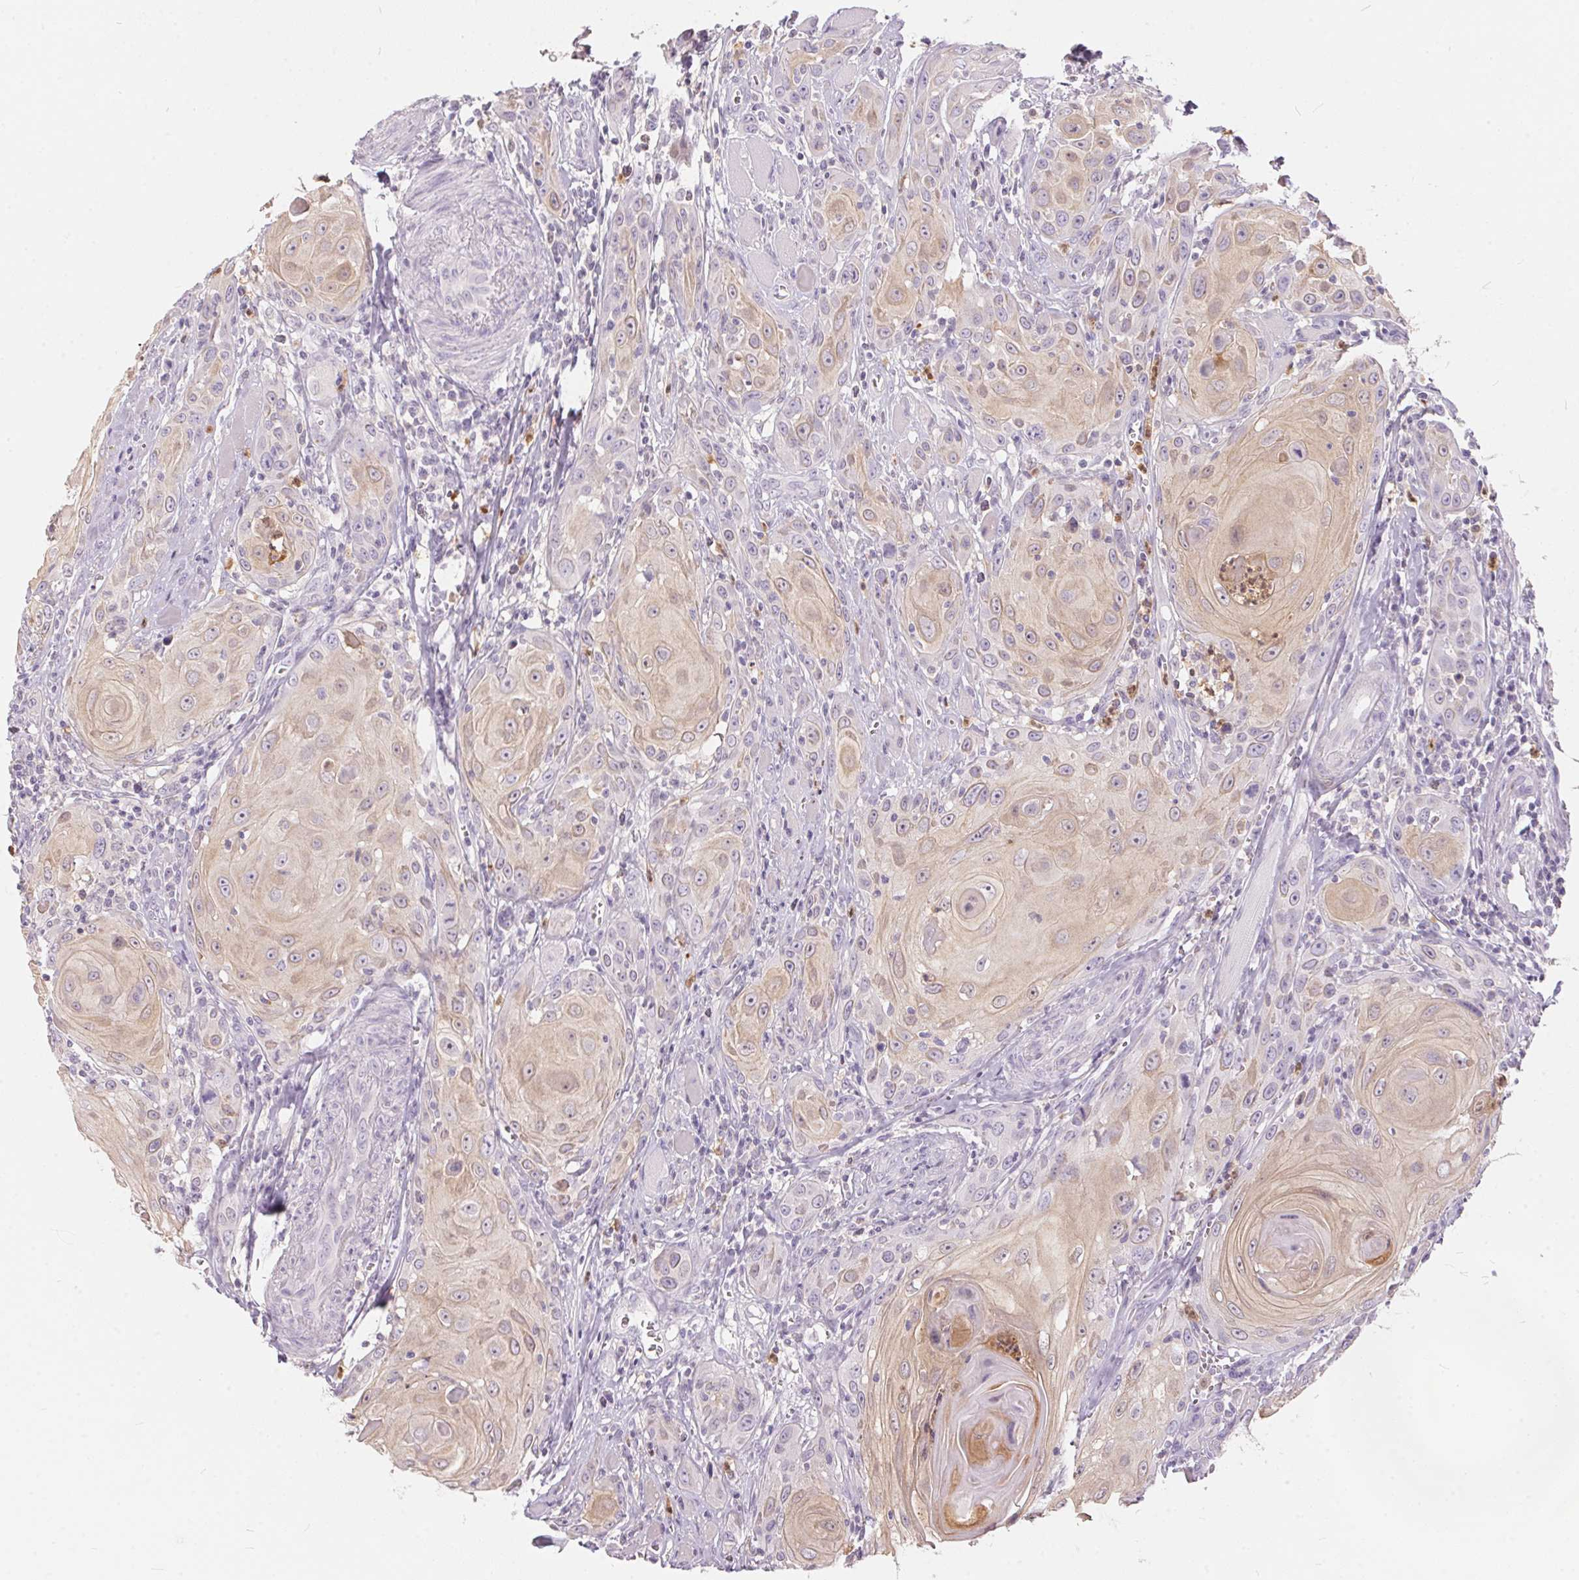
{"staining": {"intensity": "weak", "quantity": "25%-75%", "location": "cytoplasmic/membranous"}, "tissue": "head and neck cancer", "cell_type": "Tumor cells", "image_type": "cancer", "snomed": [{"axis": "morphology", "description": "Squamous cell carcinoma, NOS"}, {"axis": "topography", "description": "Head-Neck"}], "caption": "Protein analysis of squamous cell carcinoma (head and neck) tissue demonstrates weak cytoplasmic/membranous expression in about 25%-75% of tumor cells.", "gene": "SERPINB1", "patient": {"sex": "female", "age": 80}}